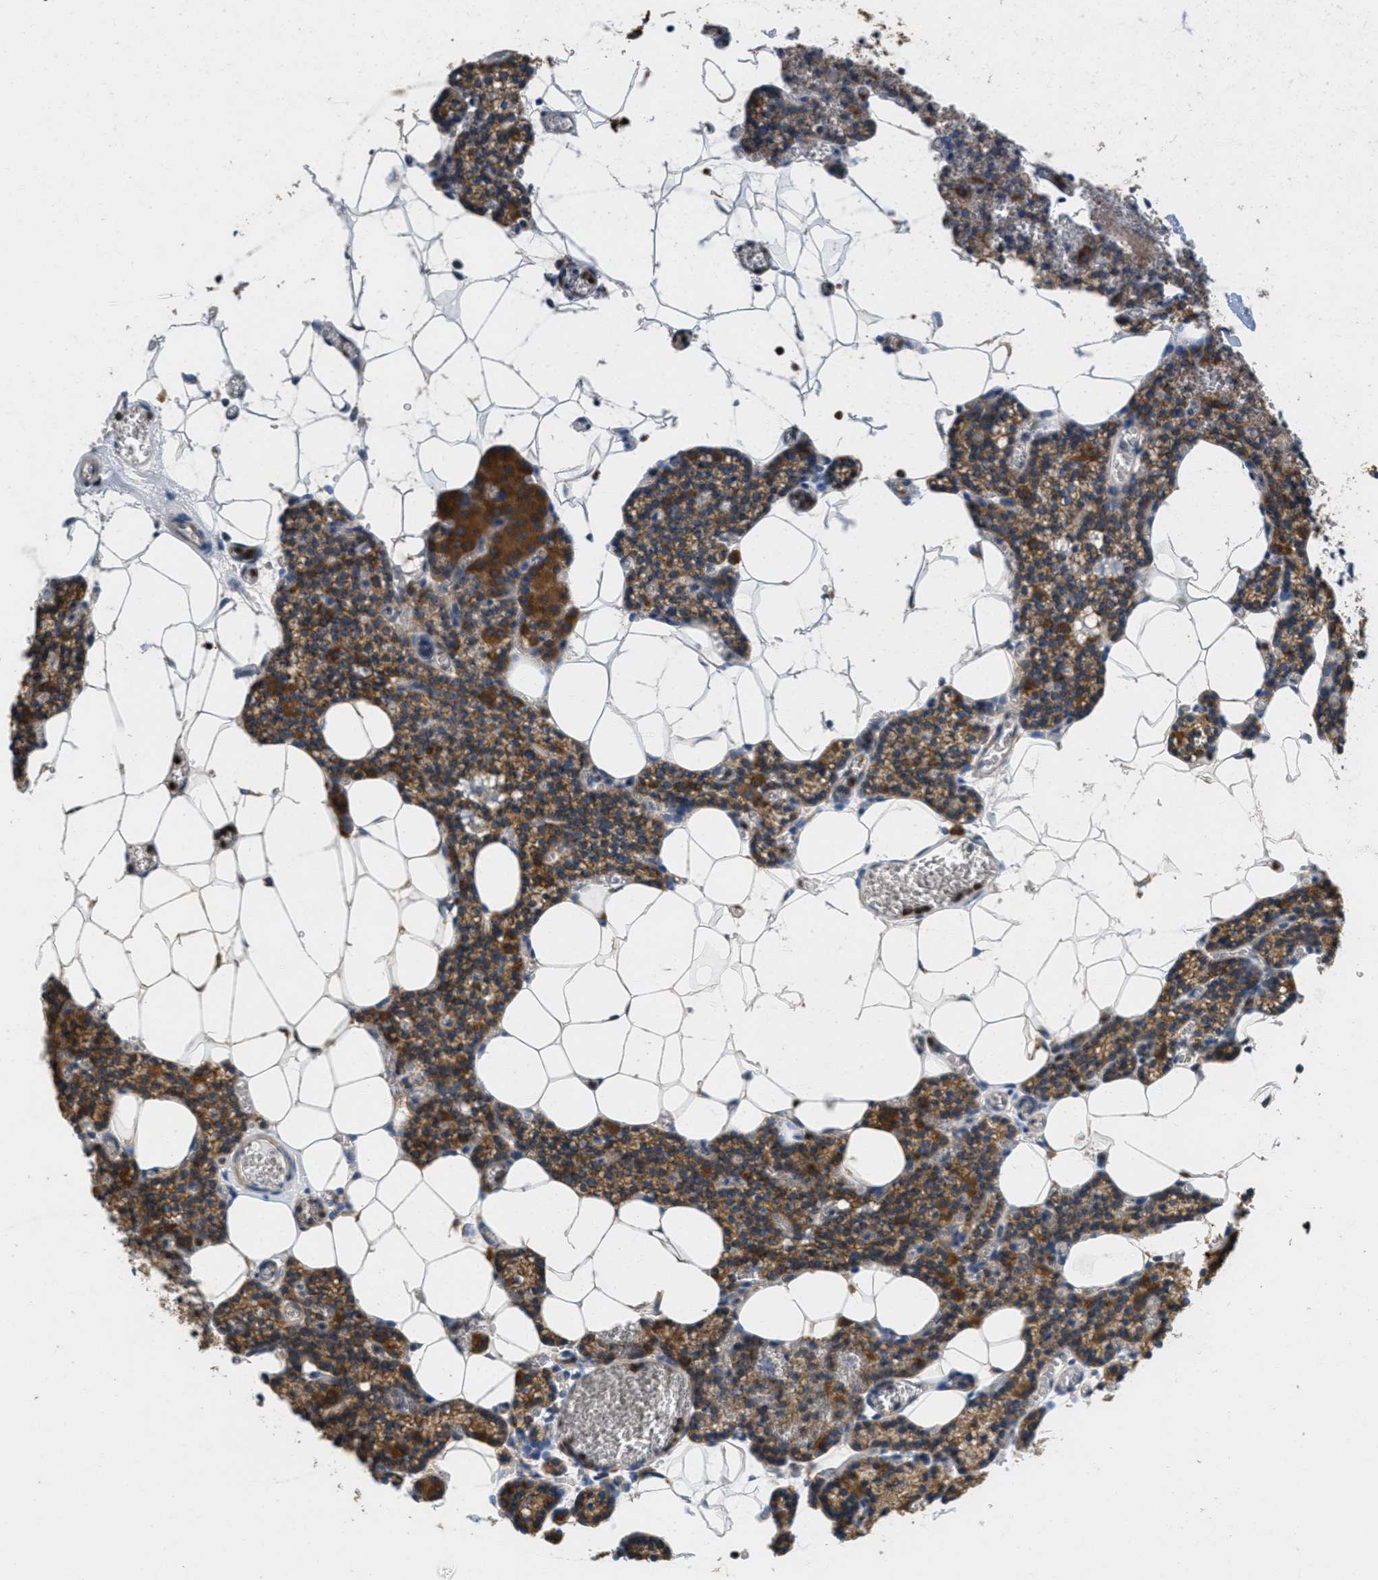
{"staining": {"intensity": "strong", "quantity": ">75%", "location": "cytoplasmic/membranous"}, "tissue": "parathyroid gland", "cell_type": "Glandular cells", "image_type": "normal", "snomed": [{"axis": "morphology", "description": "Normal tissue, NOS"}, {"axis": "morphology", "description": "Adenoma, NOS"}, {"axis": "topography", "description": "Parathyroid gland"}], "caption": "The immunohistochemical stain shows strong cytoplasmic/membranous expression in glandular cells of unremarkable parathyroid gland.", "gene": "TOMM70", "patient": {"sex": "female", "age": 58}}